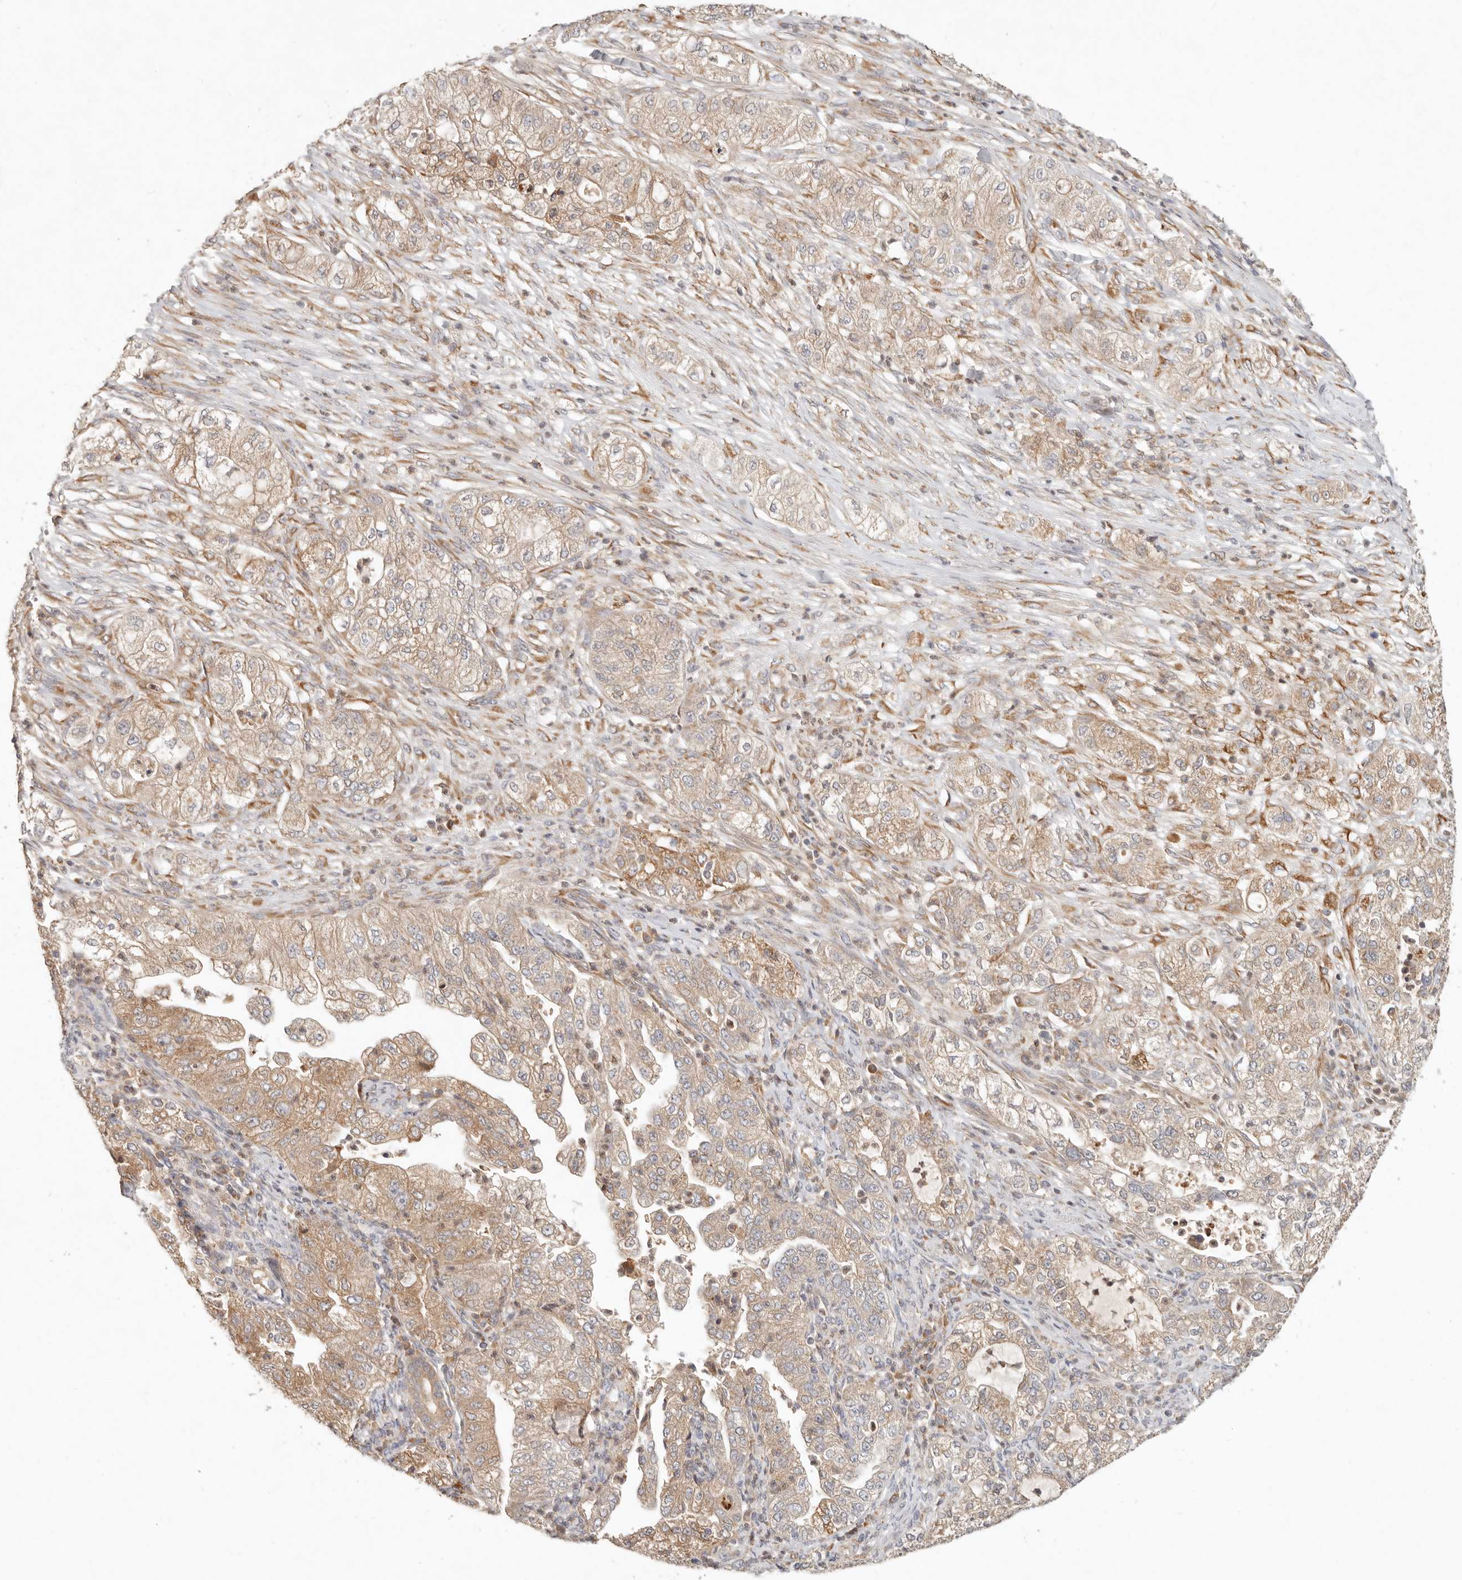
{"staining": {"intensity": "weak", "quantity": ">75%", "location": "cytoplasmic/membranous"}, "tissue": "pancreatic cancer", "cell_type": "Tumor cells", "image_type": "cancer", "snomed": [{"axis": "morphology", "description": "Adenocarcinoma, NOS"}, {"axis": "topography", "description": "Pancreas"}], "caption": "An image of human pancreatic cancer stained for a protein shows weak cytoplasmic/membranous brown staining in tumor cells. (brown staining indicates protein expression, while blue staining denotes nuclei).", "gene": "ARHGEF10L", "patient": {"sex": "female", "age": 78}}